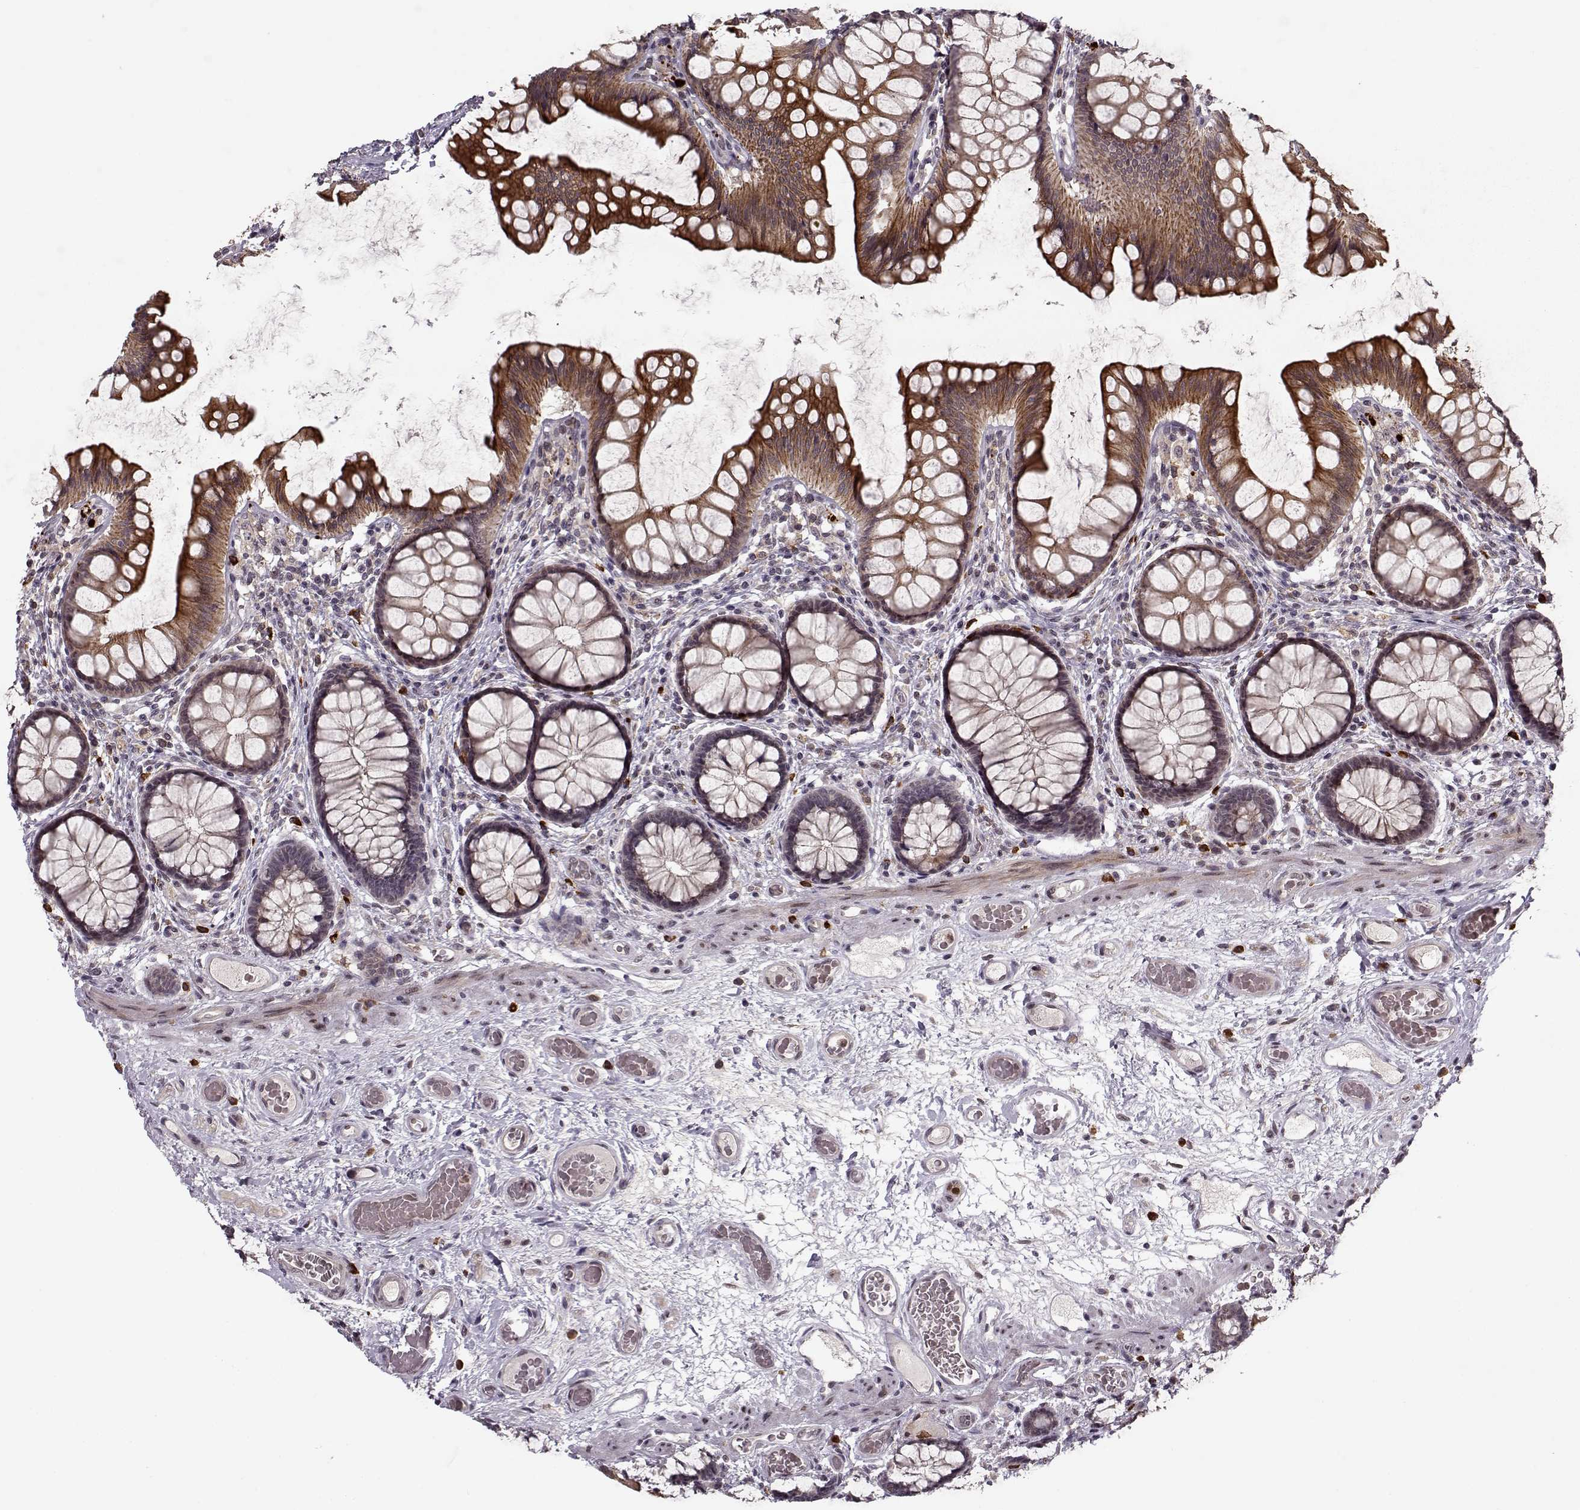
{"staining": {"intensity": "negative", "quantity": "none", "location": "none"}, "tissue": "colon", "cell_type": "Endothelial cells", "image_type": "normal", "snomed": [{"axis": "morphology", "description": "Normal tissue, NOS"}, {"axis": "topography", "description": "Colon"}], "caption": "This is a photomicrograph of immunohistochemistry (IHC) staining of benign colon, which shows no staining in endothelial cells.", "gene": "DENND4B", "patient": {"sex": "female", "age": 65}}